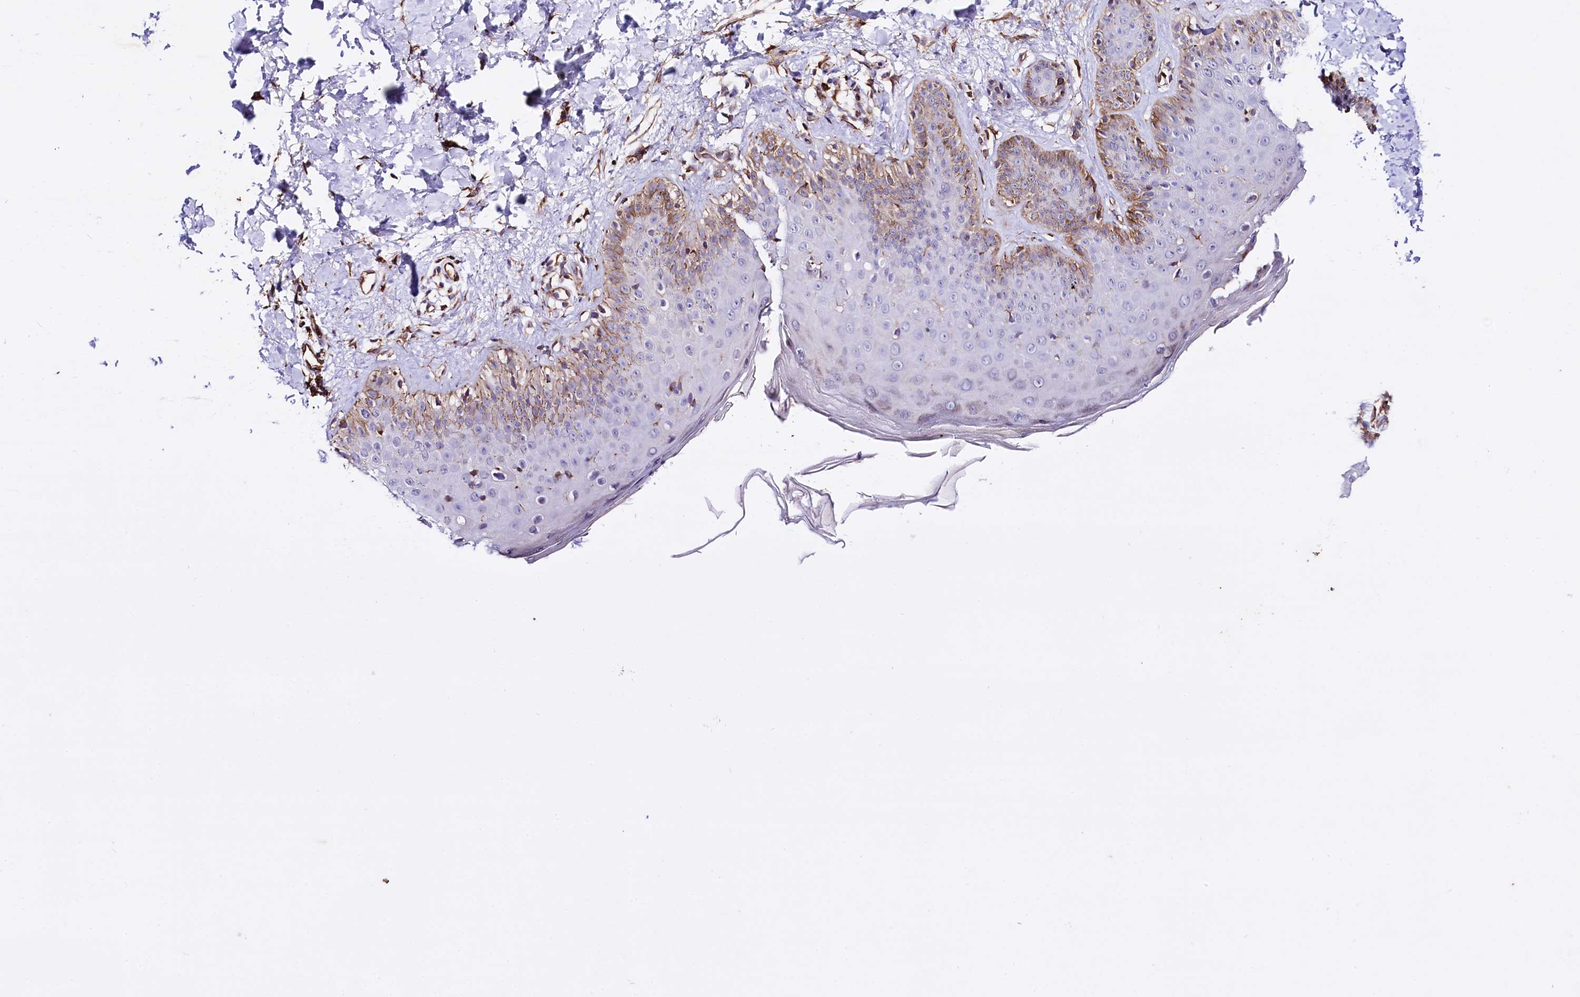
{"staining": {"intensity": "strong", "quantity": ">75%", "location": "cytoplasmic/membranous"}, "tissue": "skin", "cell_type": "Fibroblasts", "image_type": "normal", "snomed": [{"axis": "morphology", "description": "Normal tissue, NOS"}, {"axis": "topography", "description": "Skin"}], "caption": "Protein expression analysis of normal human skin reveals strong cytoplasmic/membranous expression in about >75% of fibroblasts. (IHC, brightfield microscopy, high magnification).", "gene": "SLC7A1", "patient": {"sex": "male", "age": 52}}